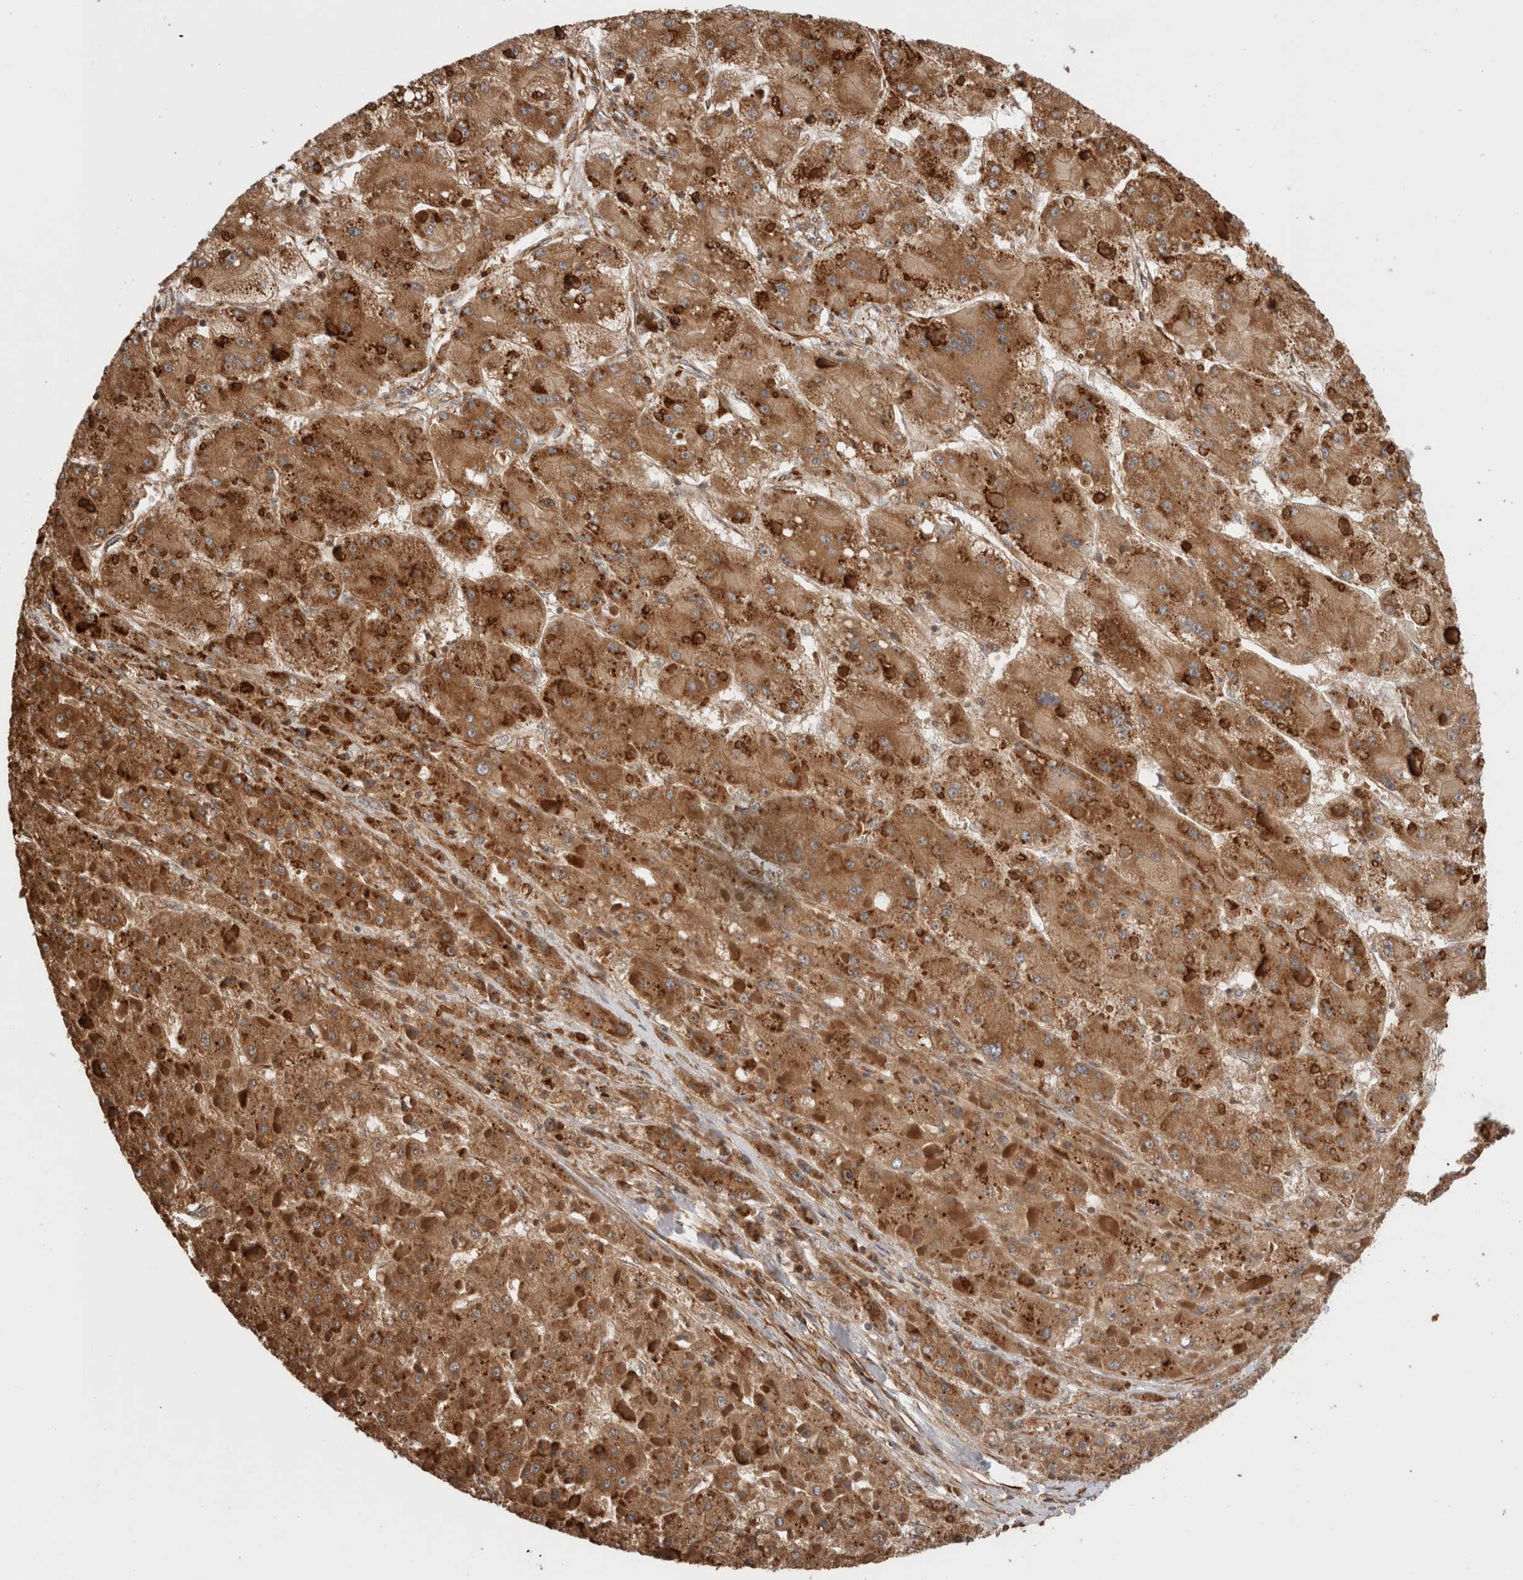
{"staining": {"intensity": "strong", "quantity": ">75%", "location": "cytoplasmic/membranous"}, "tissue": "liver cancer", "cell_type": "Tumor cells", "image_type": "cancer", "snomed": [{"axis": "morphology", "description": "Carcinoma, Hepatocellular, NOS"}, {"axis": "topography", "description": "Liver"}], "caption": "Hepatocellular carcinoma (liver) stained for a protein (brown) demonstrates strong cytoplasmic/membranous positive positivity in about >75% of tumor cells.", "gene": "ZNF649", "patient": {"sex": "female", "age": 73}}